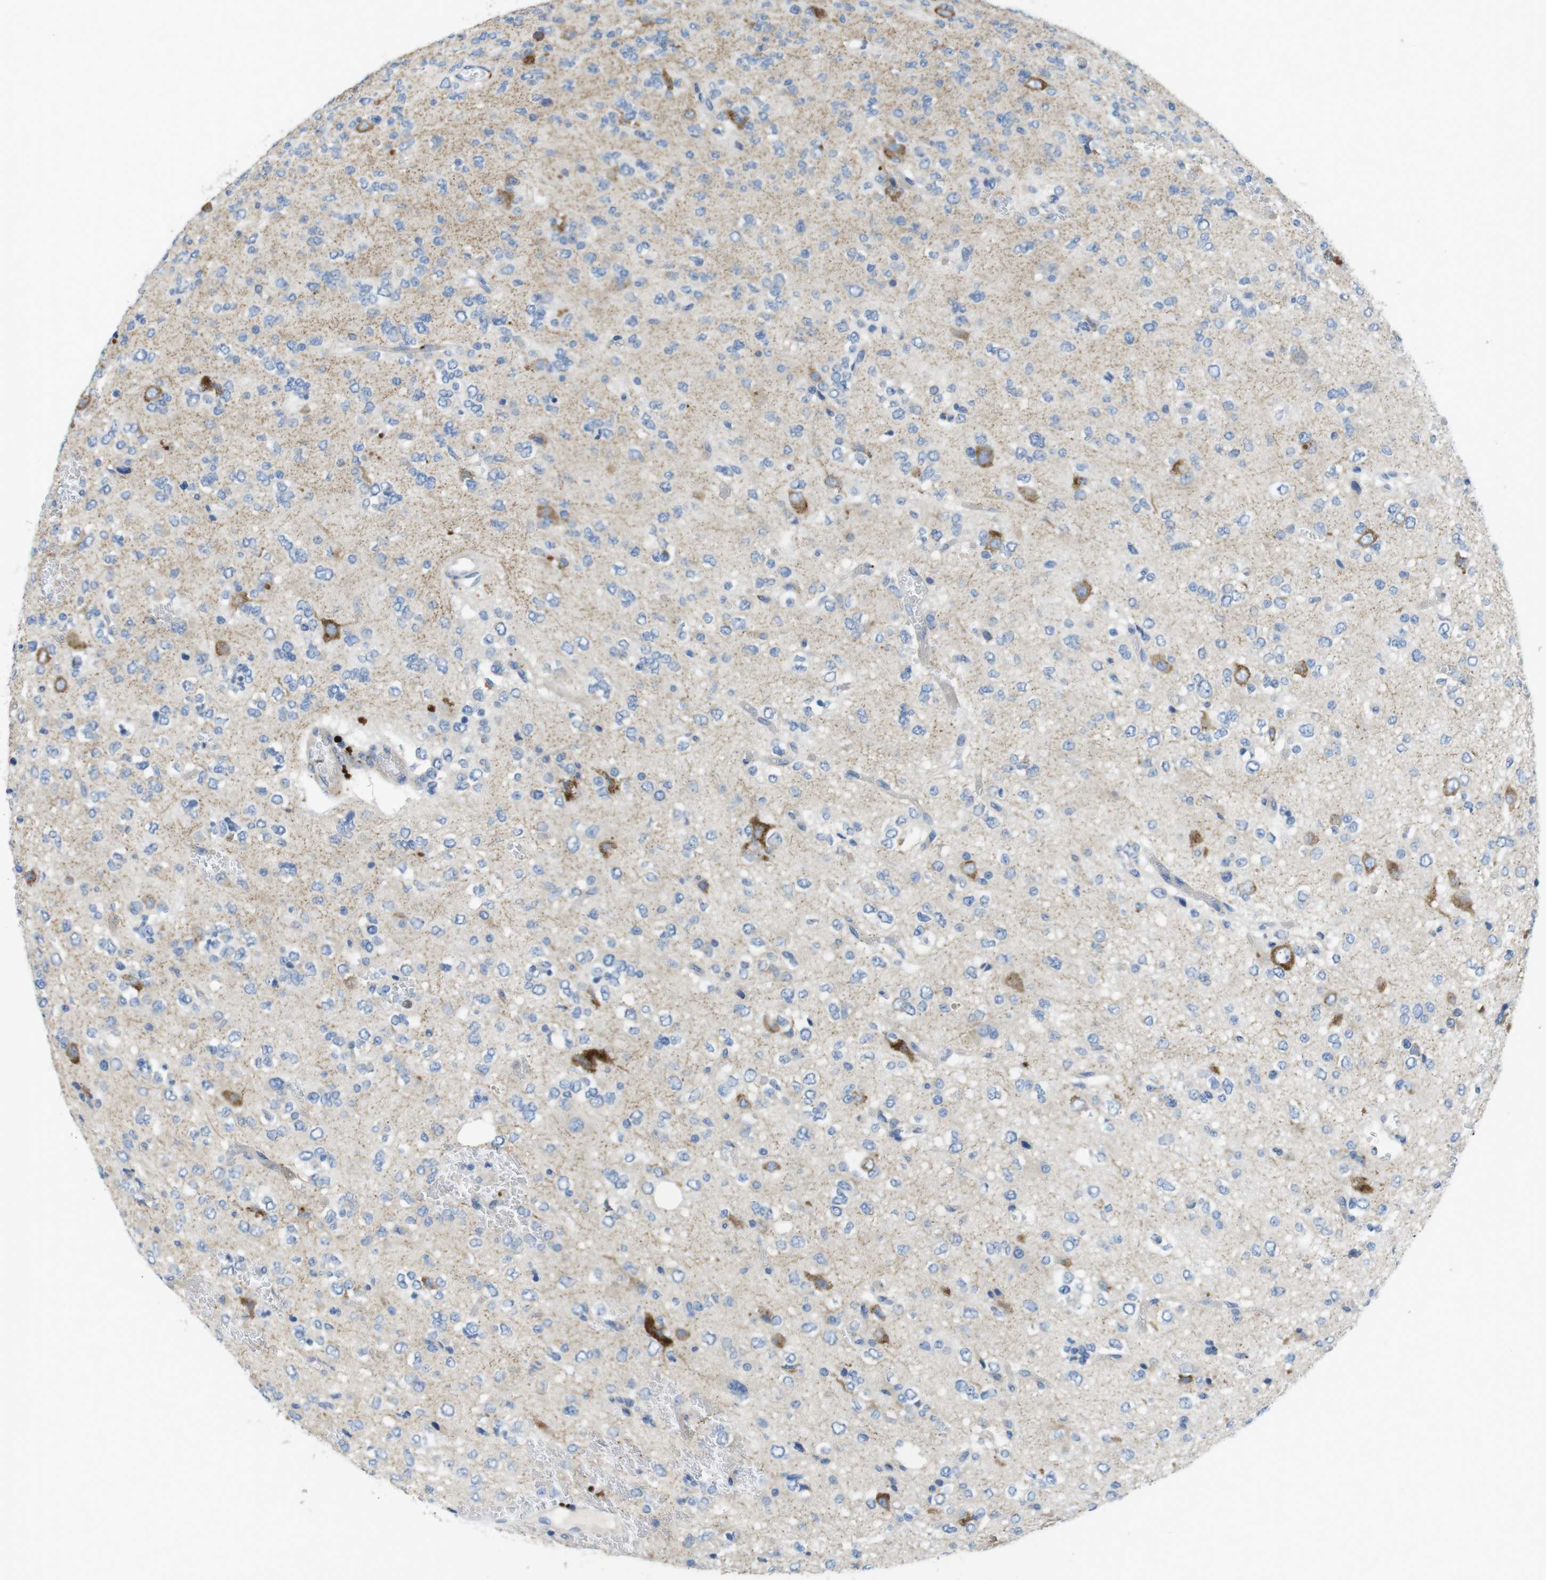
{"staining": {"intensity": "moderate", "quantity": "25%-75%", "location": "cytoplasmic/membranous"}, "tissue": "glioma", "cell_type": "Tumor cells", "image_type": "cancer", "snomed": [{"axis": "morphology", "description": "Glioma, malignant, Low grade"}, {"axis": "topography", "description": "Brain"}], "caption": "Immunohistochemical staining of human malignant low-grade glioma shows moderate cytoplasmic/membranous protein expression in about 25%-75% of tumor cells. Ihc stains the protein of interest in brown and the nuclei are stained blue.", "gene": "TMEM234", "patient": {"sex": "male", "age": 38}}